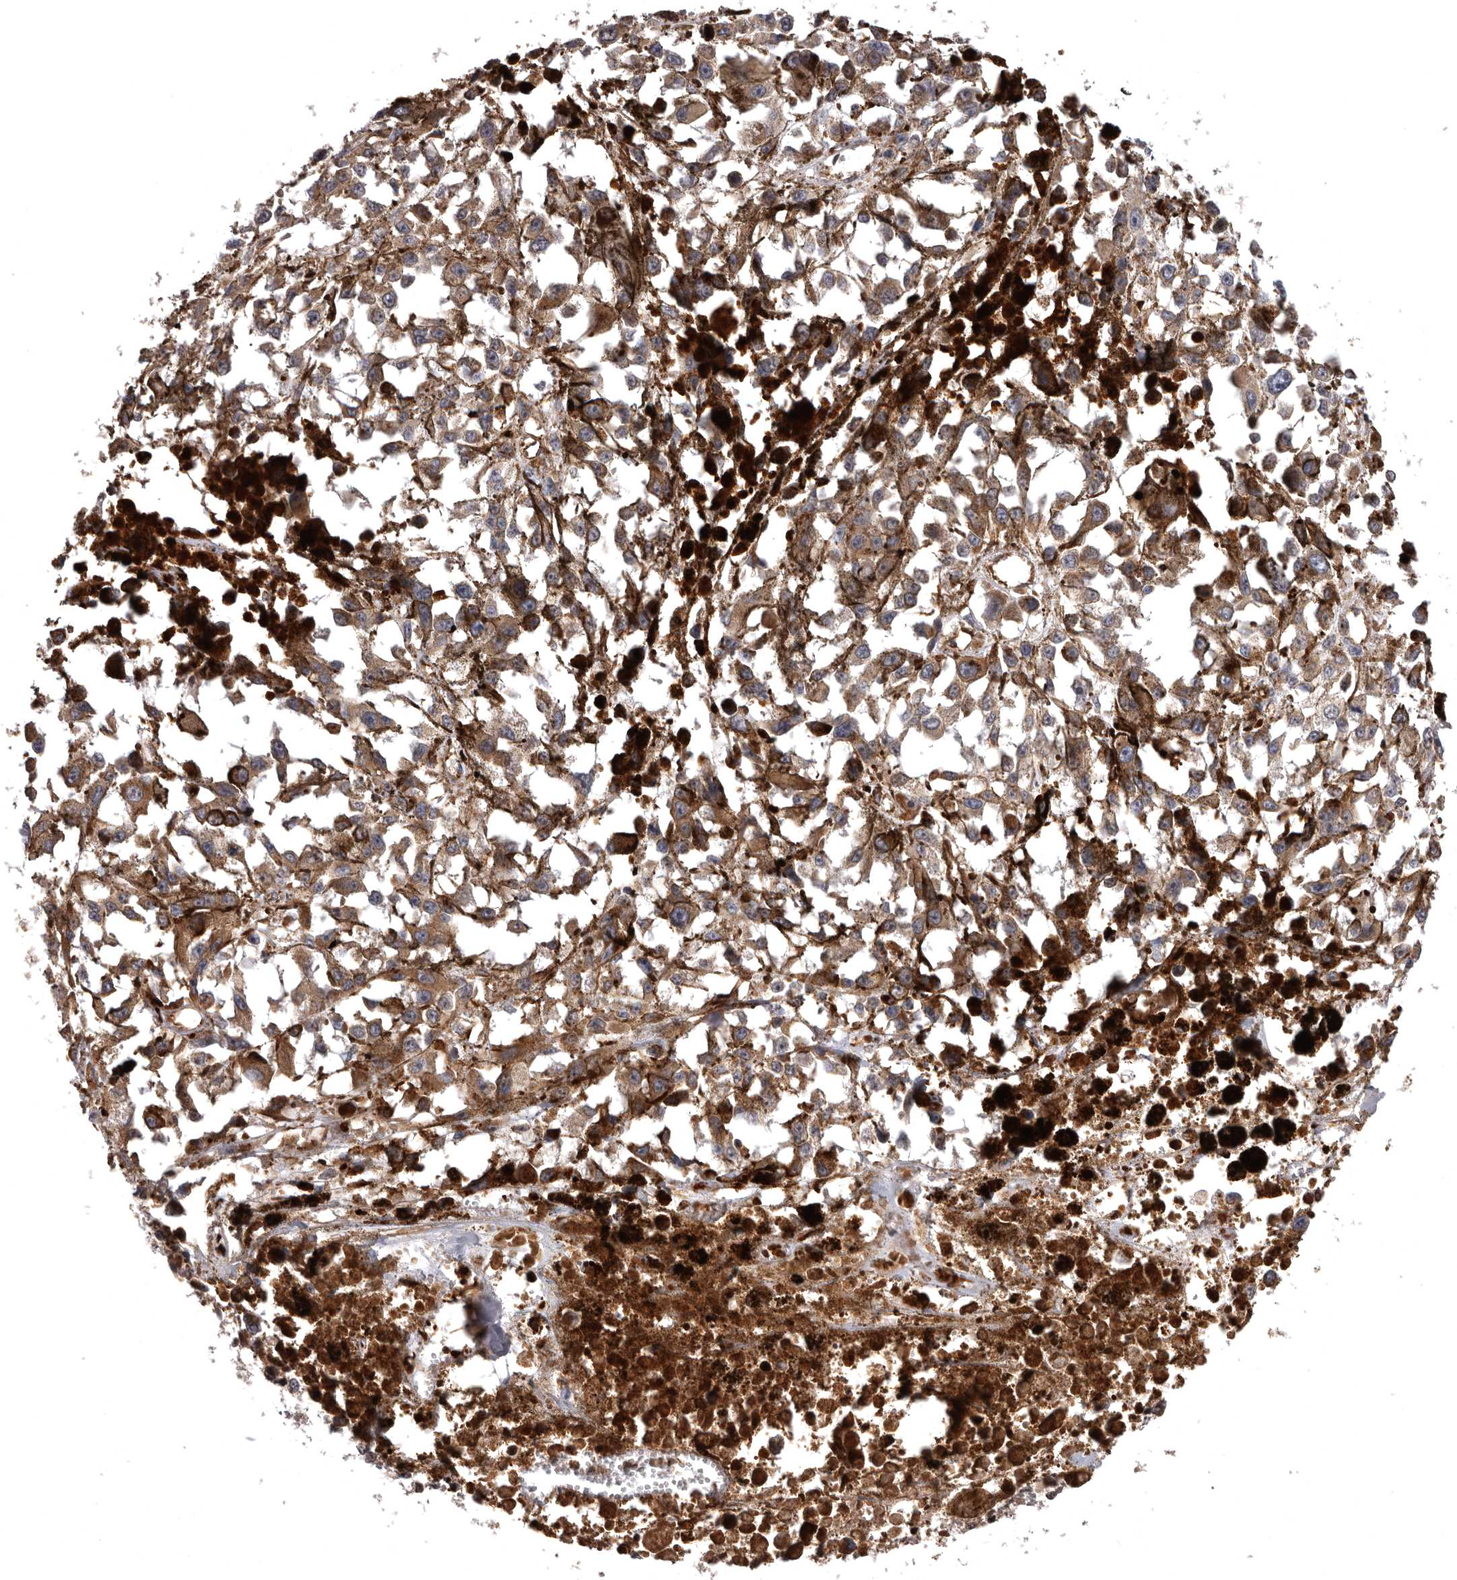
{"staining": {"intensity": "moderate", "quantity": ">75%", "location": "cytoplasmic/membranous"}, "tissue": "melanoma", "cell_type": "Tumor cells", "image_type": "cancer", "snomed": [{"axis": "morphology", "description": "Malignant melanoma, Metastatic site"}, {"axis": "topography", "description": "Lymph node"}], "caption": "A brown stain labels moderate cytoplasmic/membranous staining of a protein in melanoma tumor cells.", "gene": "ADCY2", "patient": {"sex": "male", "age": 59}}